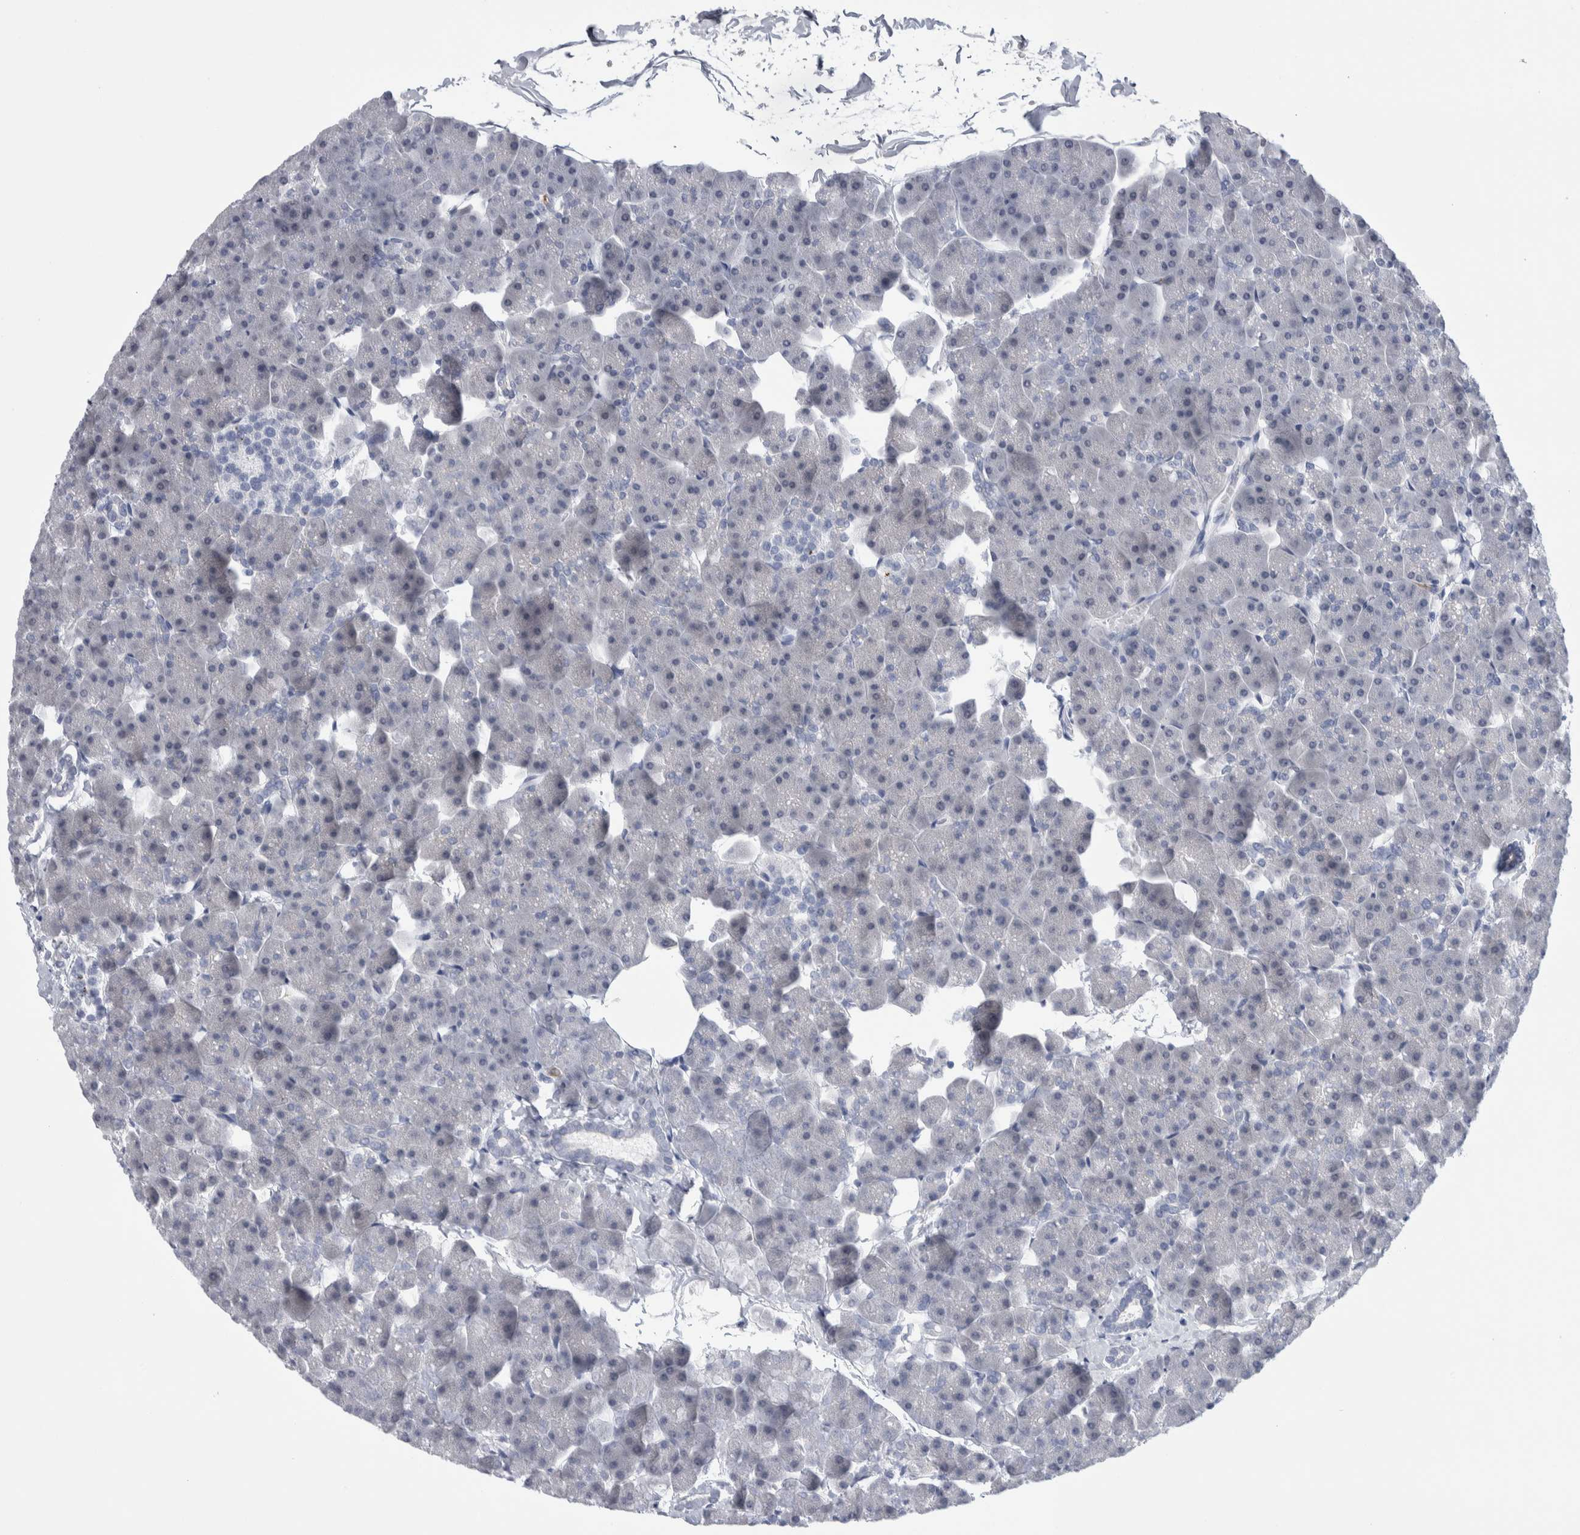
{"staining": {"intensity": "negative", "quantity": "none", "location": "none"}, "tissue": "pancreas", "cell_type": "Exocrine glandular cells", "image_type": "normal", "snomed": [{"axis": "morphology", "description": "Normal tissue, NOS"}, {"axis": "topography", "description": "Pancreas"}], "caption": "This is an IHC image of benign human pancreas. There is no staining in exocrine glandular cells.", "gene": "LURAP1L", "patient": {"sex": "male", "age": 35}}